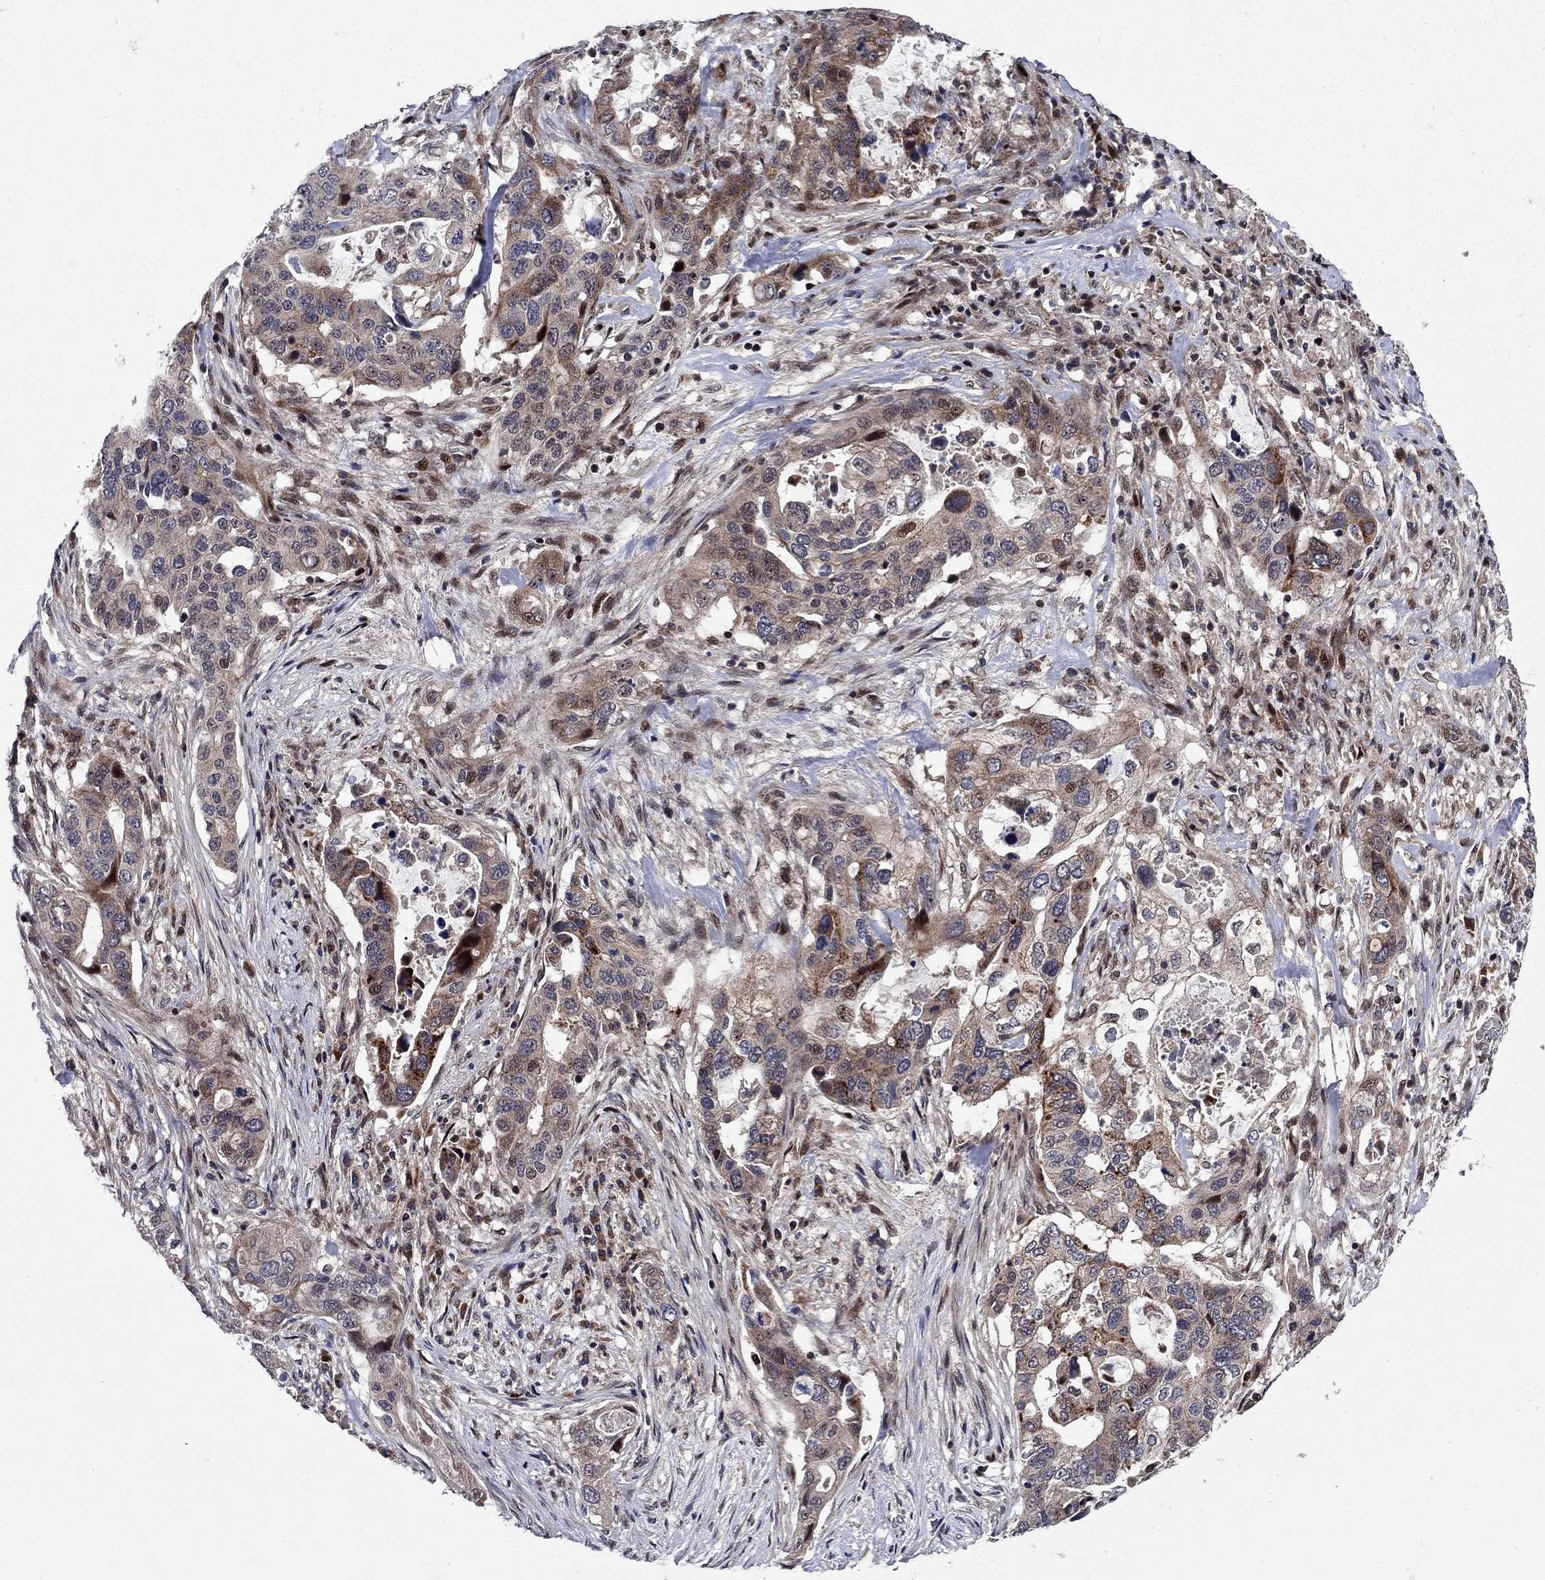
{"staining": {"intensity": "moderate", "quantity": "25%-75%", "location": "cytoplasmic/membranous,nuclear"}, "tissue": "stomach cancer", "cell_type": "Tumor cells", "image_type": "cancer", "snomed": [{"axis": "morphology", "description": "Adenocarcinoma, NOS"}, {"axis": "topography", "description": "Stomach"}], "caption": "Protein positivity by immunohistochemistry (IHC) reveals moderate cytoplasmic/membranous and nuclear staining in about 25%-75% of tumor cells in stomach cancer. The staining was performed using DAB (3,3'-diaminobenzidine), with brown indicating positive protein expression. Nuclei are stained blue with hematoxylin.", "gene": "AGTPBP1", "patient": {"sex": "male", "age": 54}}